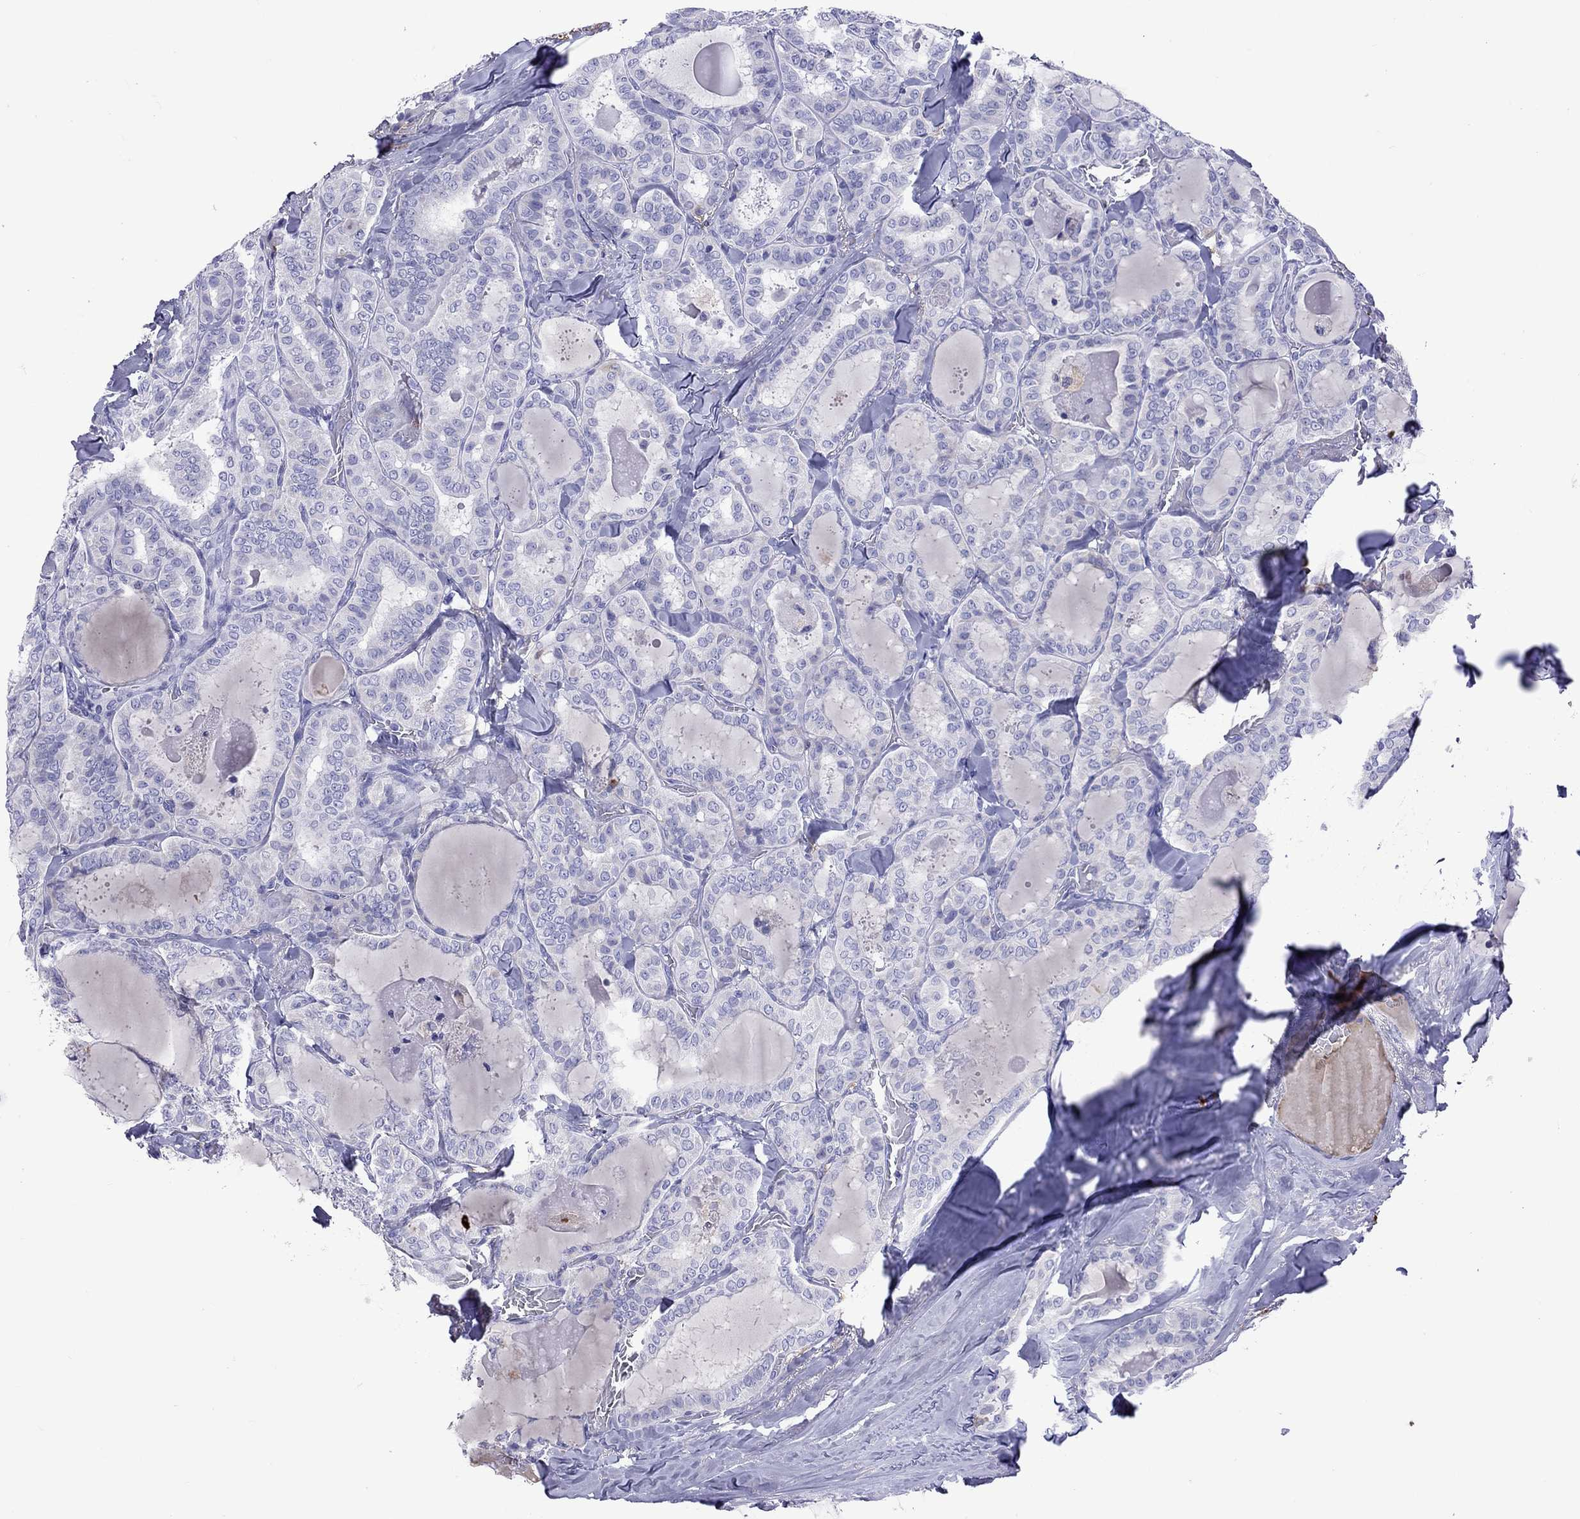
{"staining": {"intensity": "negative", "quantity": "none", "location": "none"}, "tissue": "thyroid cancer", "cell_type": "Tumor cells", "image_type": "cancer", "snomed": [{"axis": "morphology", "description": "Papillary adenocarcinoma, NOS"}, {"axis": "topography", "description": "Thyroid gland"}], "caption": "The photomicrograph demonstrates no significant expression in tumor cells of thyroid cancer (papillary adenocarcinoma).", "gene": "SERPINA3", "patient": {"sex": "female", "age": 39}}